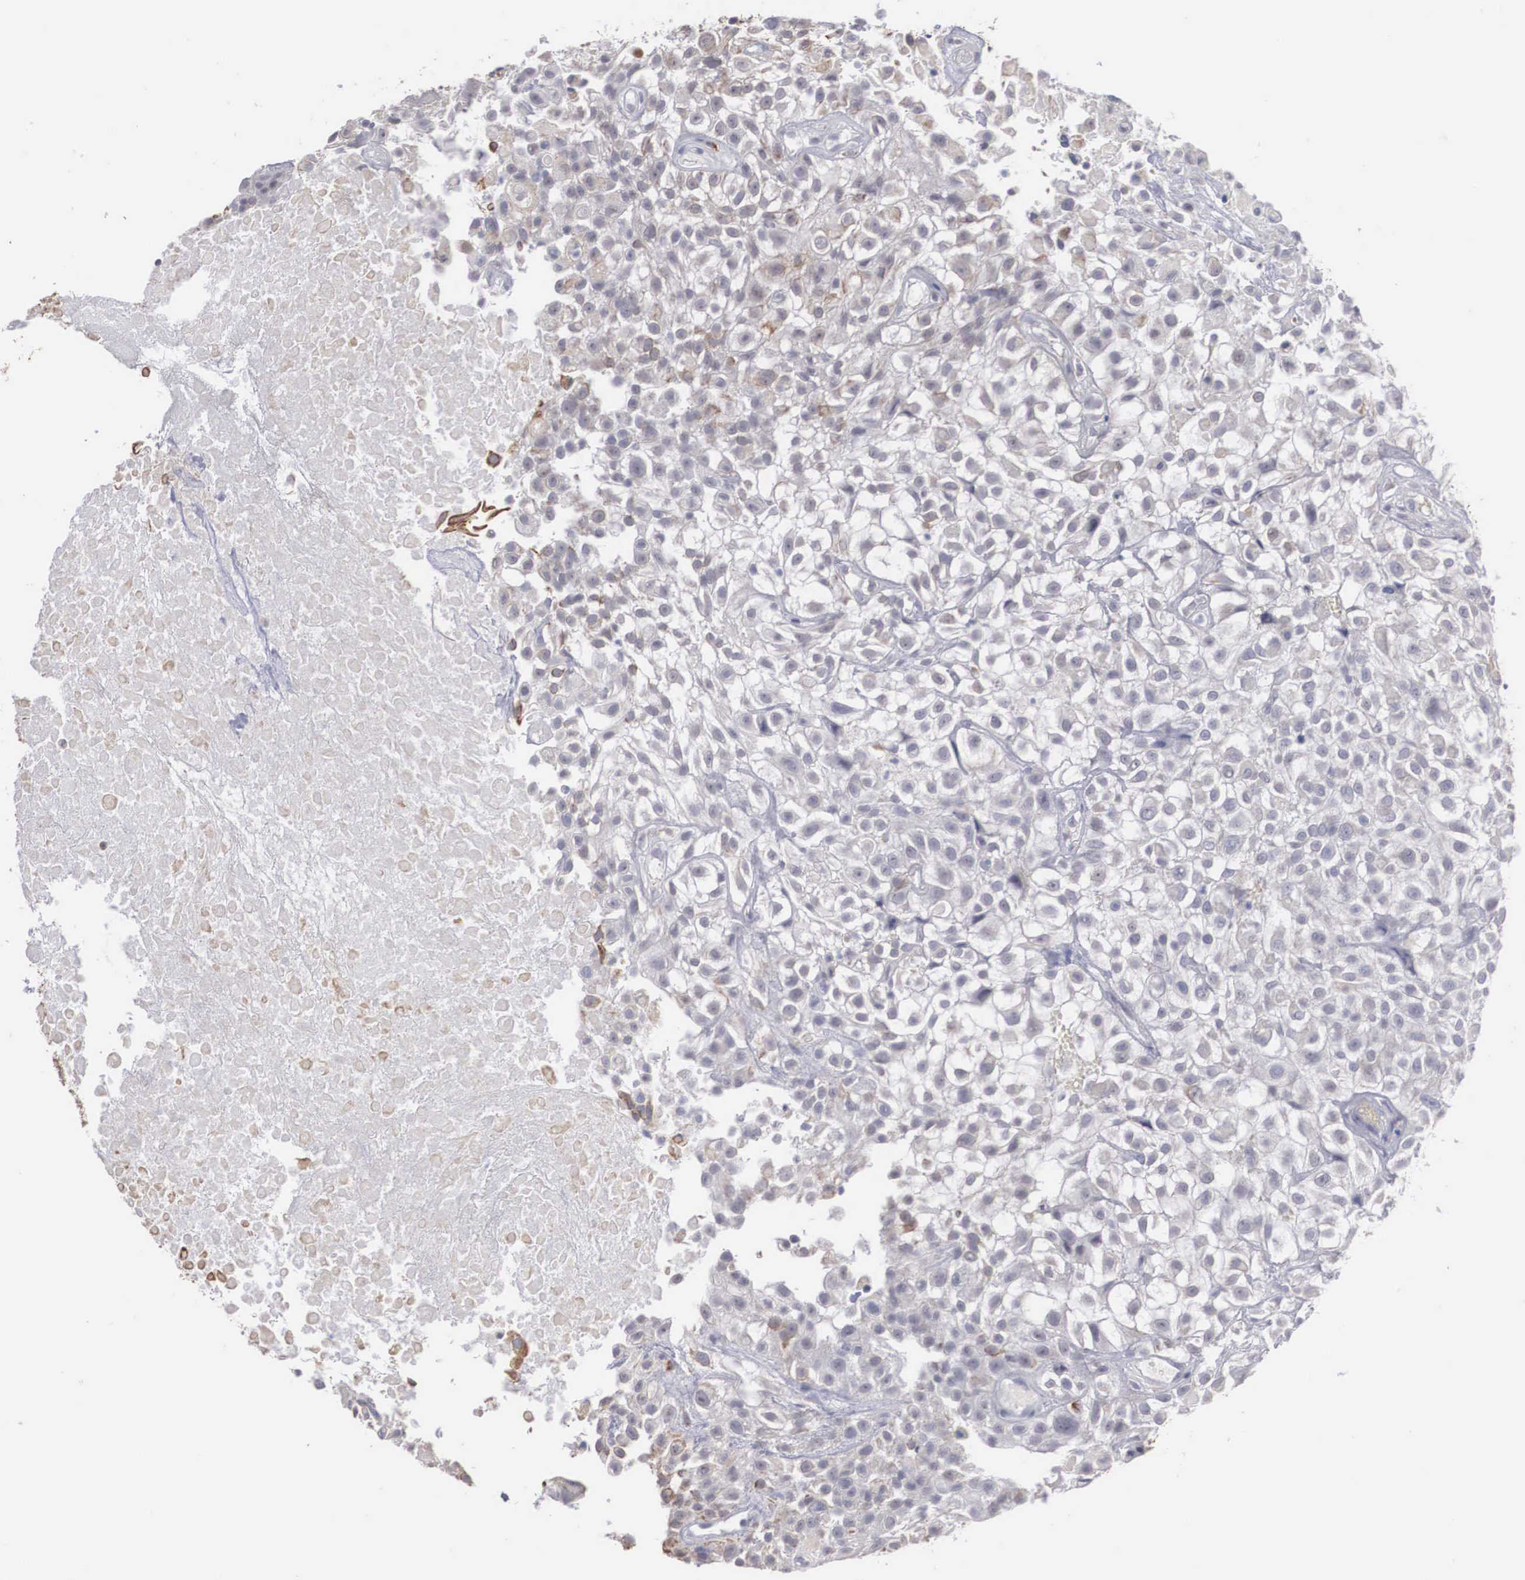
{"staining": {"intensity": "weak", "quantity": "<25%", "location": "cytoplasmic/membranous"}, "tissue": "urothelial cancer", "cell_type": "Tumor cells", "image_type": "cancer", "snomed": [{"axis": "morphology", "description": "Urothelial carcinoma, High grade"}, {"axis": "topography", "description": "Urinary bladder"}], "caption": "Human high-grade urothelial carcinoma stained for a protein using immunohistochemistry (IHC) shows no positivity in tumor cells.", "gene": "WDR89", "patient": {"sex": "male", "age": 56}}